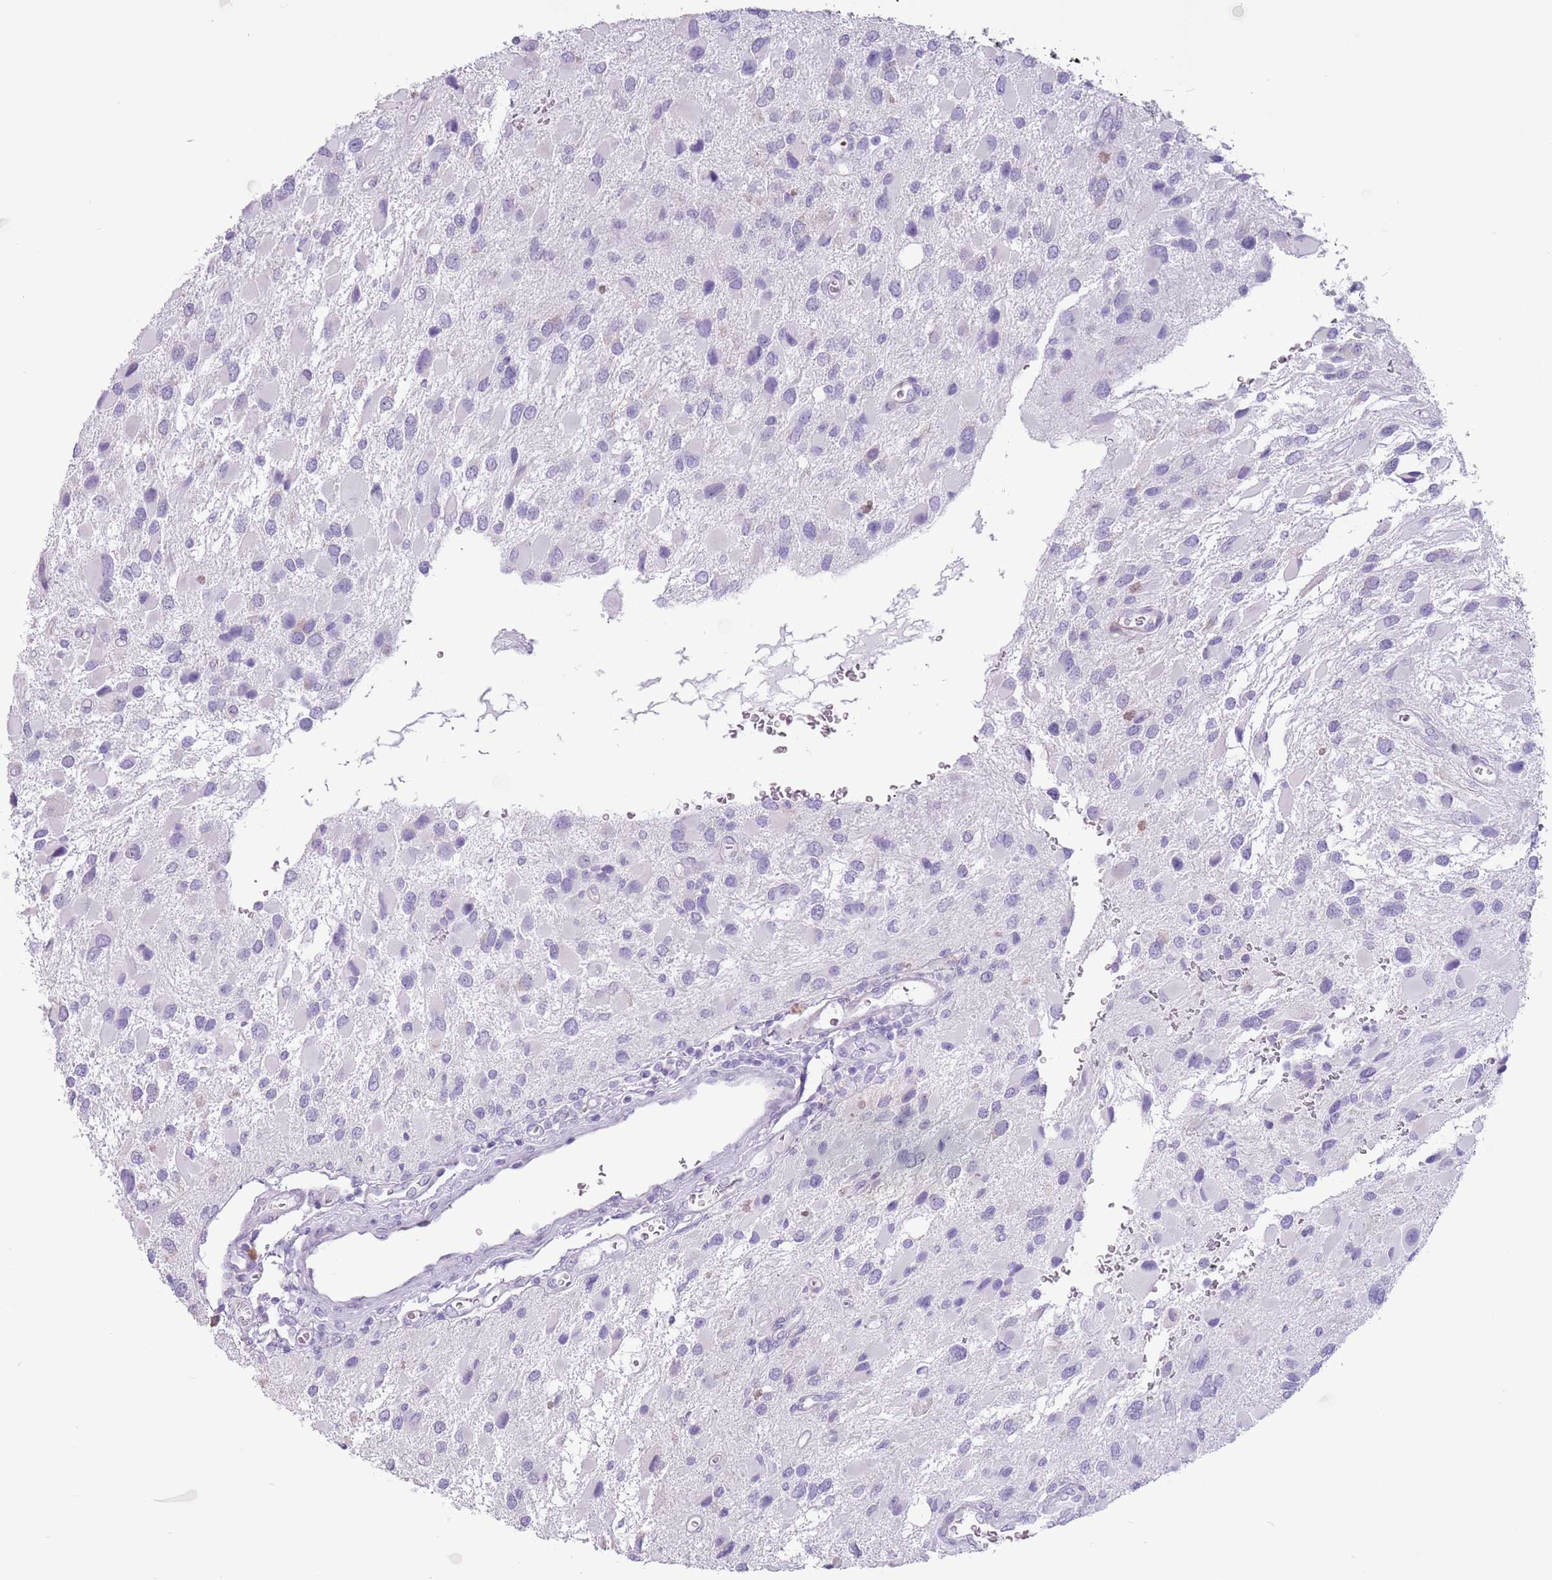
{"staining": {"intensity": "negative", "quantity": "none", "location": "none"}, "tissue": "glioma", "cell_type": "Tumor cells", "image_type": "cancer", "snomed": [{"axis": "morphology", "description": "Glioma, malignant, High grade"}, {"axis": "topography", "description": "Brain"}], "caption": "IHC of human malignant high-grade glioma exhibits no staining in tumor cells. (DAB immunohistochemistry (IHC), high magnification).", "gene": "HYOU1", "patient": {"sex": "male", "age": 53}}